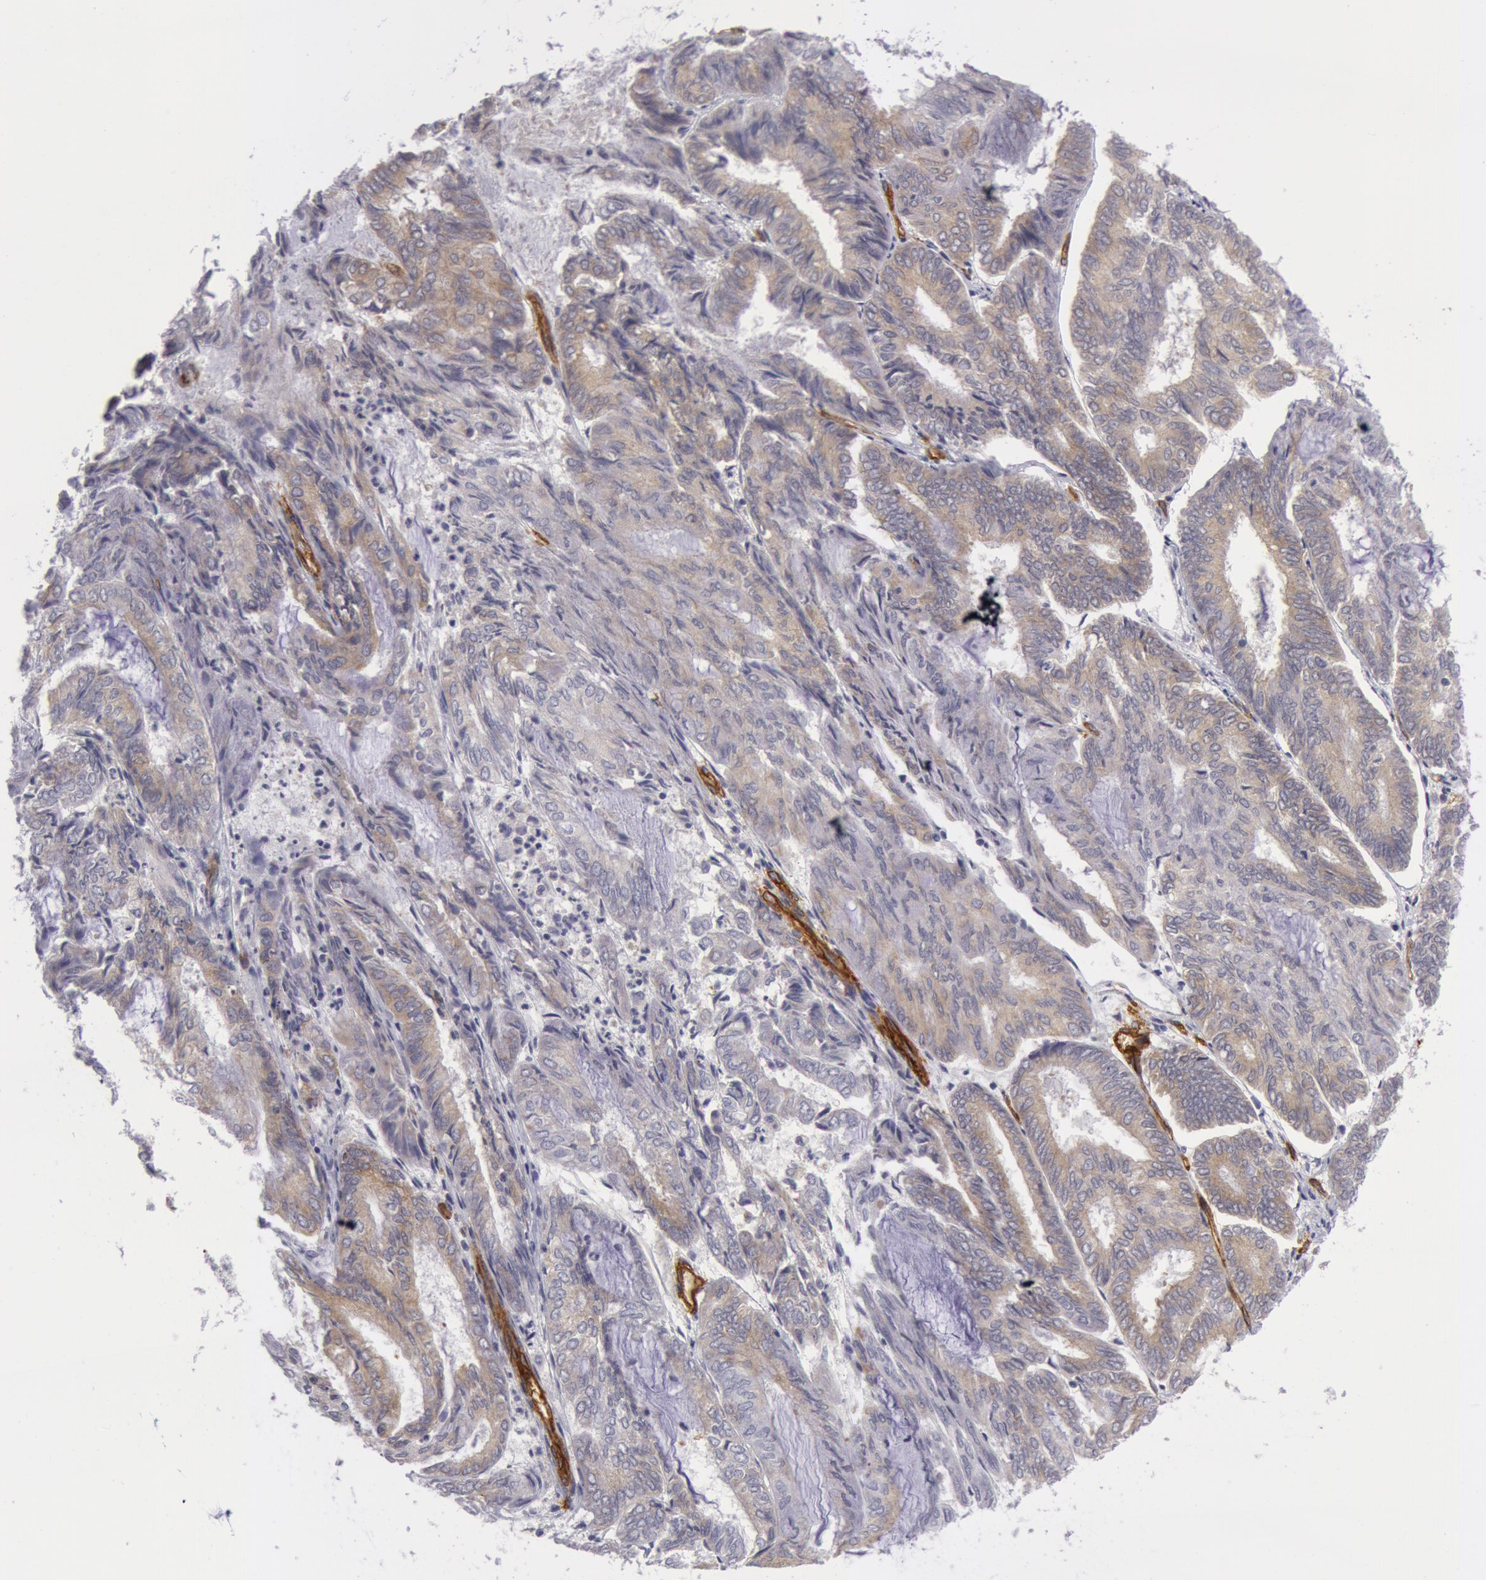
{"staining": {"intensity": "weak", "quantity": ">75%", "location": "cytoplasmic/membranous"}, "tissue": "endometrial cancer", "cell_type": "Tumor cells", "image_type": "cancer", "snomed": [{"axis": "morphology", "description": "Adenocarcinoma, NOS"}, {"axis": "topography", "description": "Endometrium"}], "caption": "Weak cytoplasmic/membranous positivity is appreciated in about >75% of tumor cells in adenocarcinoma (endometrial).", "gene": "IL23A", "patient": {"sex": "female", "age": 59}}